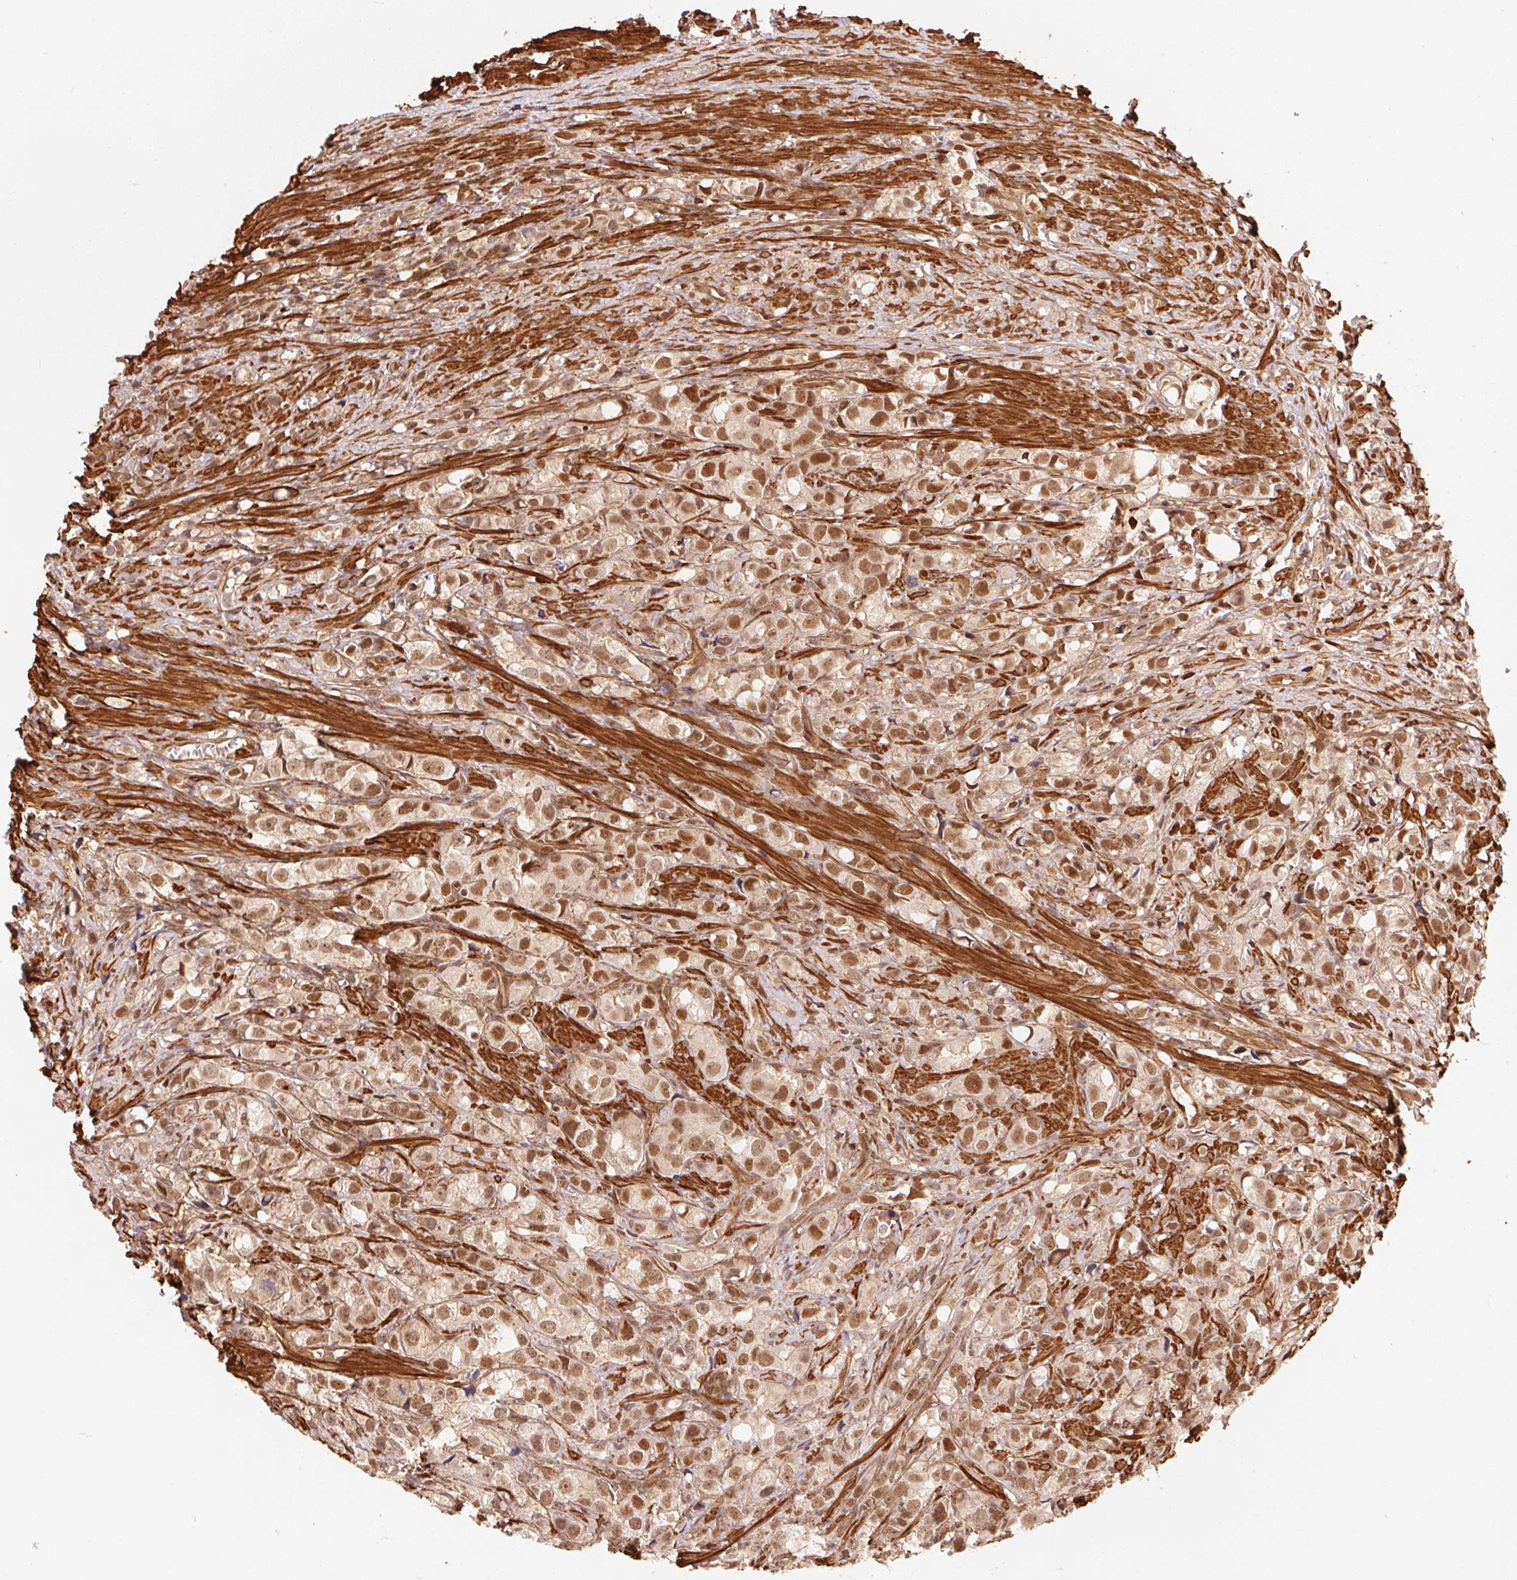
{"staining": {"intensity": "moderate", "quantity": ">75%", "location": "nuclear"}, "tissue": "prostate cancer", "cell_type": "Tumor cells", "image_type": "cancer", "snomed": [{"axis": "morphology", "description": "Adenocarcinoma, High grade"}, {"axis": "topography", "description": "Prostate"}], "caption": "This image exhibits prostate cancer stained with immunohistochemistry (IHC) to label a protein in brown. The nuclear of tumor cells show moderate positivity for the protein. Nuclei are counter-stained blue.", "gene": "TNIP2", "patient": {"sex": "male", "age": 75}}